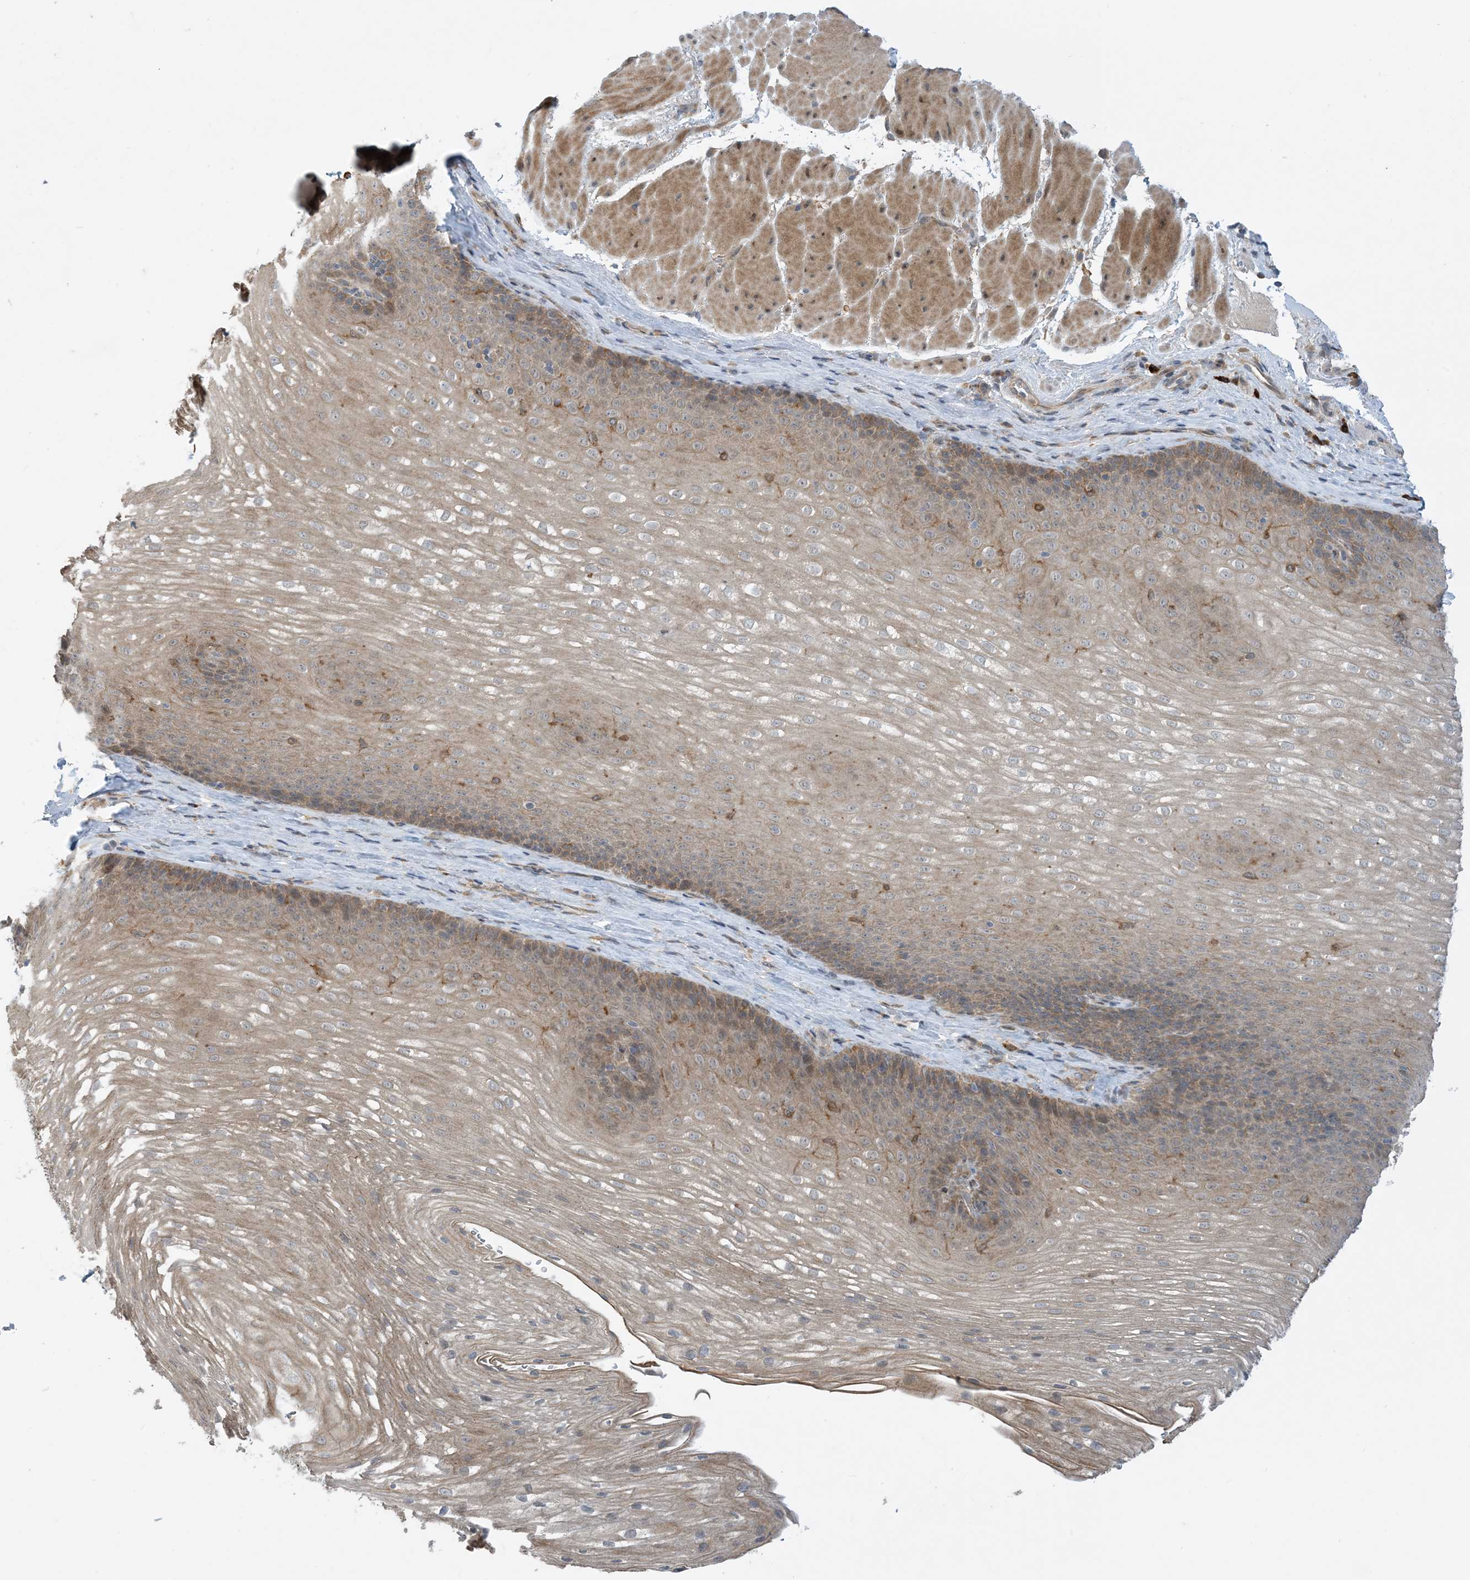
{"staining": {"intensity": "moderate", "quantity": "25%-75%", "location": "cytoplasmic/membranous"}, "tissue": "esophagus", "cell_type": "Squamous epithelial cells", "image_type": "normal", "snomed": [{"axis": "morphology", "description": "Normal tissue, NOS"}, {"axis": "topography", "description": "Esophagus"}], "caption": "This histopathology image displays IHC staining of benign human esophagus, with medium moderate cytoplasmic/membranous positivity in approximately 25%-75% of squamous epithelial cells.", "gene": "PHOSPHO2", "patient": {"sex": "female", "age": 66}}